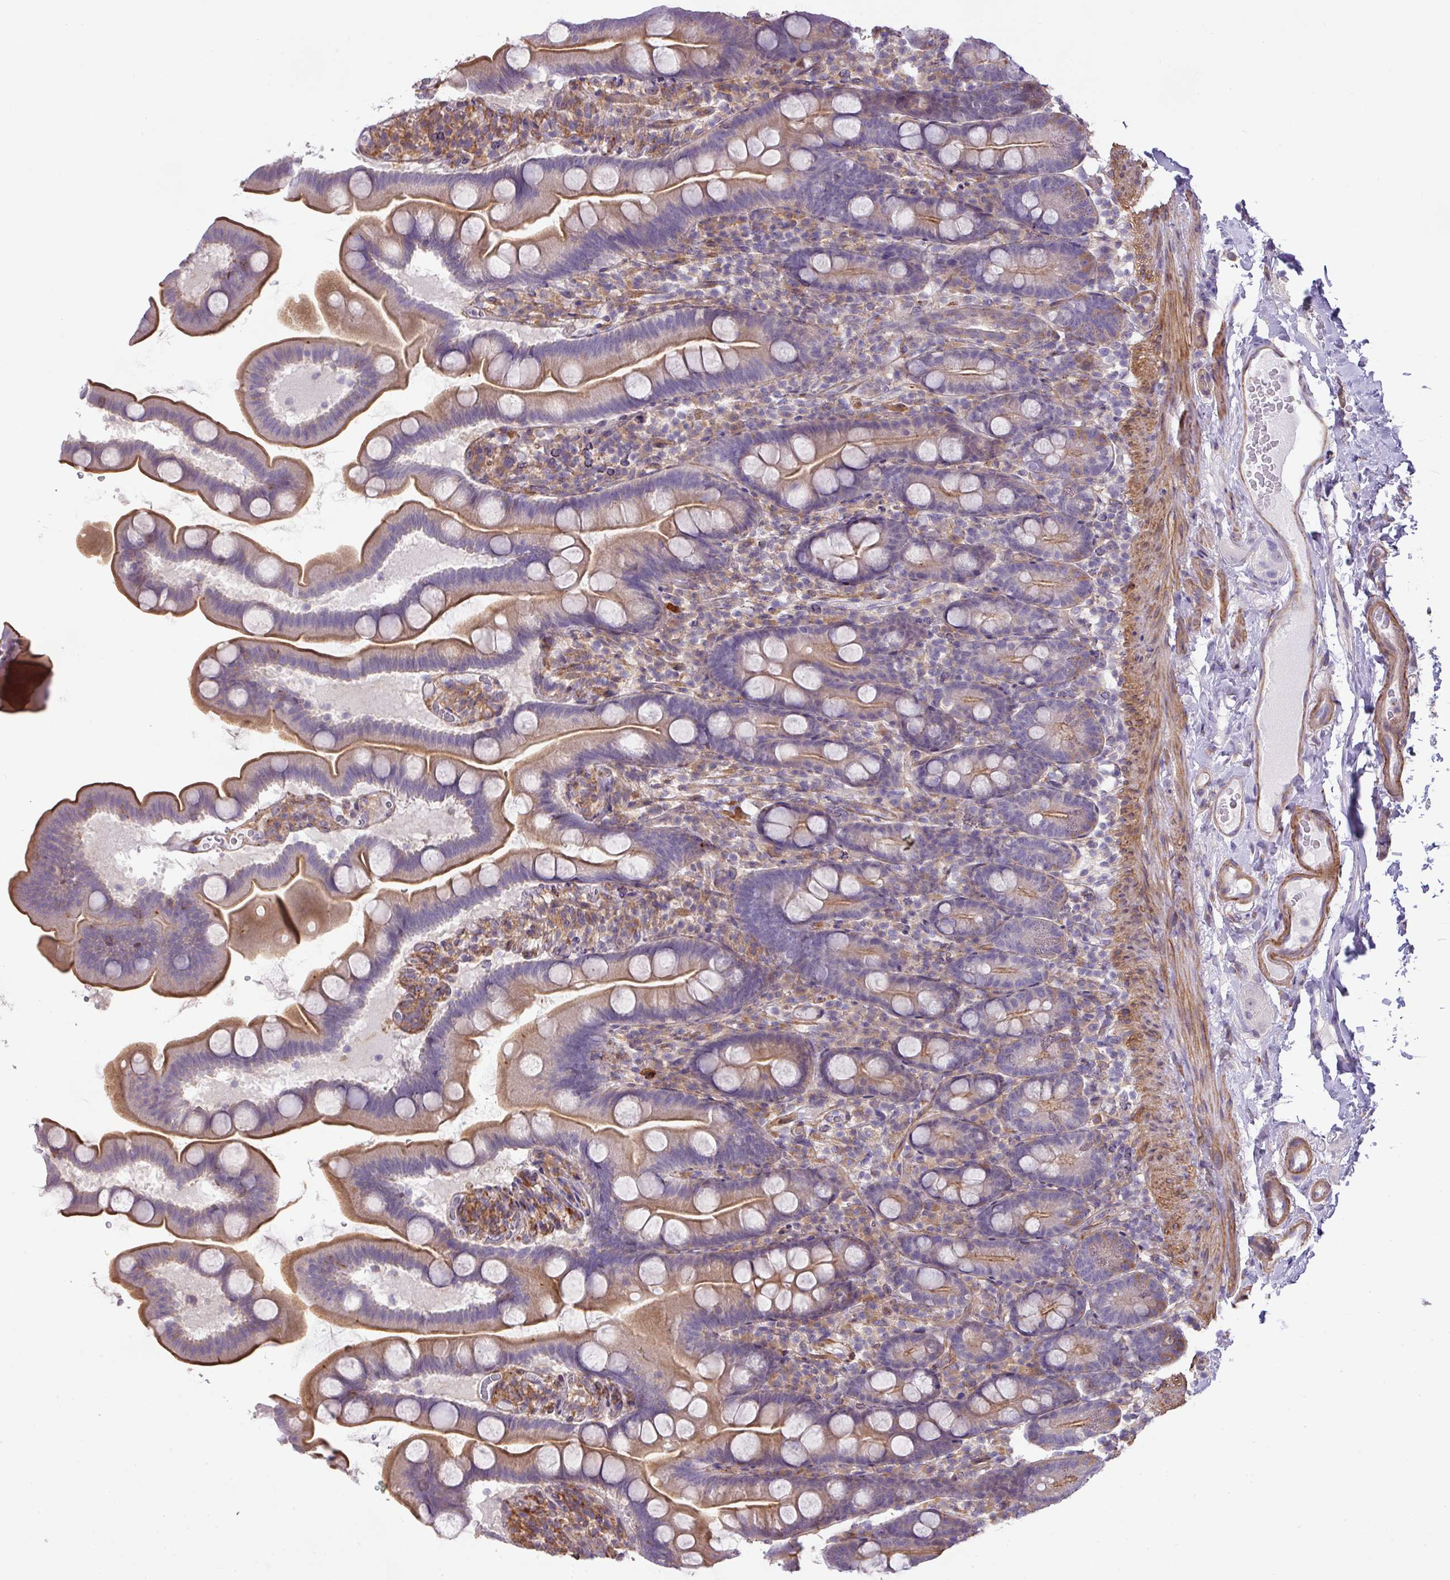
{"staining": {"intensity": "moderate", "quantity": "25%-75%", "location": "cytoplasmic/membranous"}, "tissue": "small intestine", "cell_type": "Glandular cells", "image_type": "normal", "snomed": [{"axis": "morphology", "description": "Normal tissue, NOS"}, {"axis": "topography", "description": "Small intestine"}], "caption": "This is a micrograph of immunohistochemistry staining of unremarkable small intestine, which shows moderate staining in the cytoplasmic/membranous of glandular cells.", "gene": "LRRC41", "patient": {"sex": "female", "age": 68}}